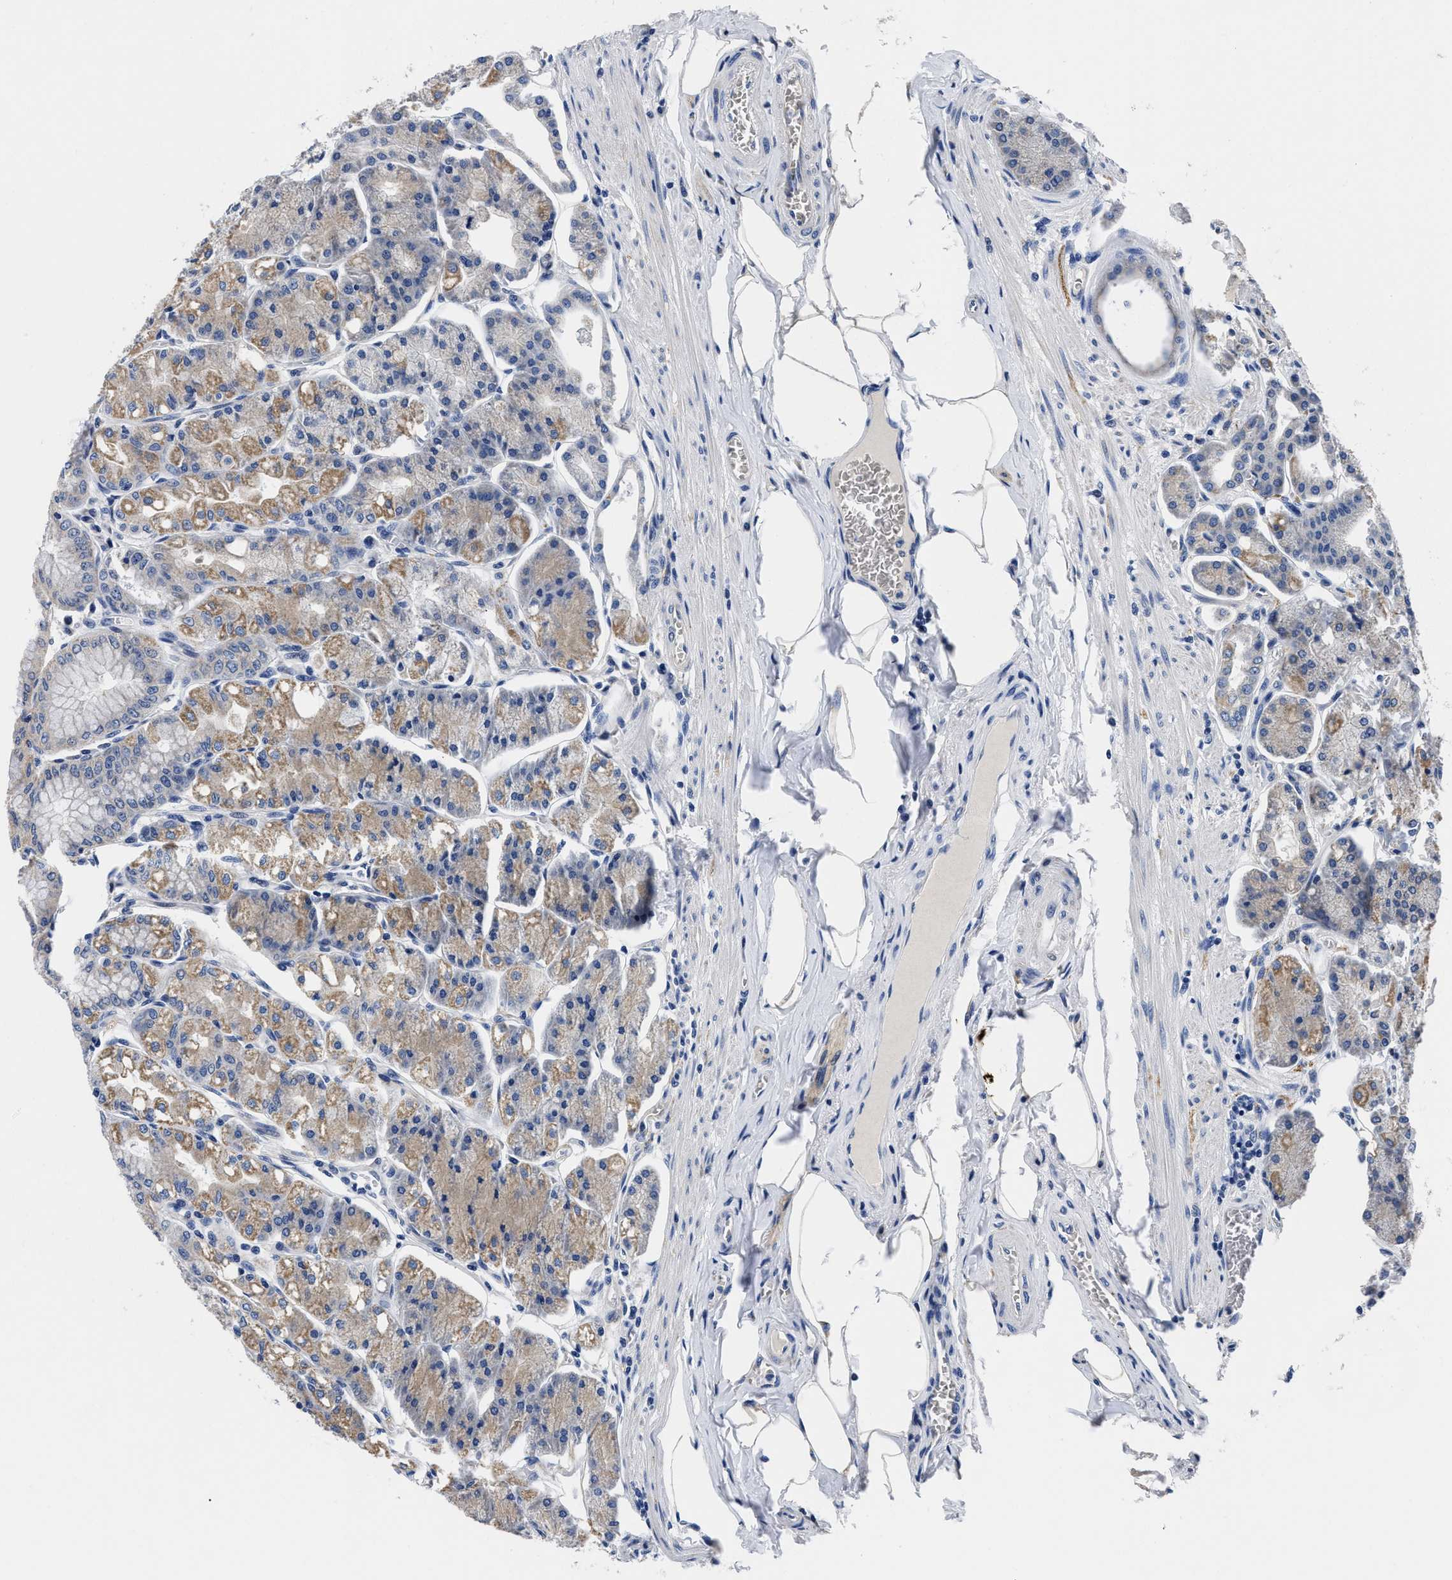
{"staining": {"intensity": "moderate", "quantity": ">75%", "location": "cytoplasmic/membranous"}, "tissue": "stomach", "cell_type": "Glandular cells", "image_type": "normal", "snomed": [{"axis": "morphology", "description": "Normal tissue, NOS"}, {"axis": "topography", "description": "Stomach, lower"}], "caption": "Unremarkable stomach was stained to show a protein in brown. There is medium levels of moderate cytoplasmic/membranous expression in about >75% of glandular cells. (Stains: DAB in brown, nuclei in blue, Microscopy: brightfield microscopy at high magnification).", "gene": "SLC35F1", "patient": {"sex": "male", "age": 71}}